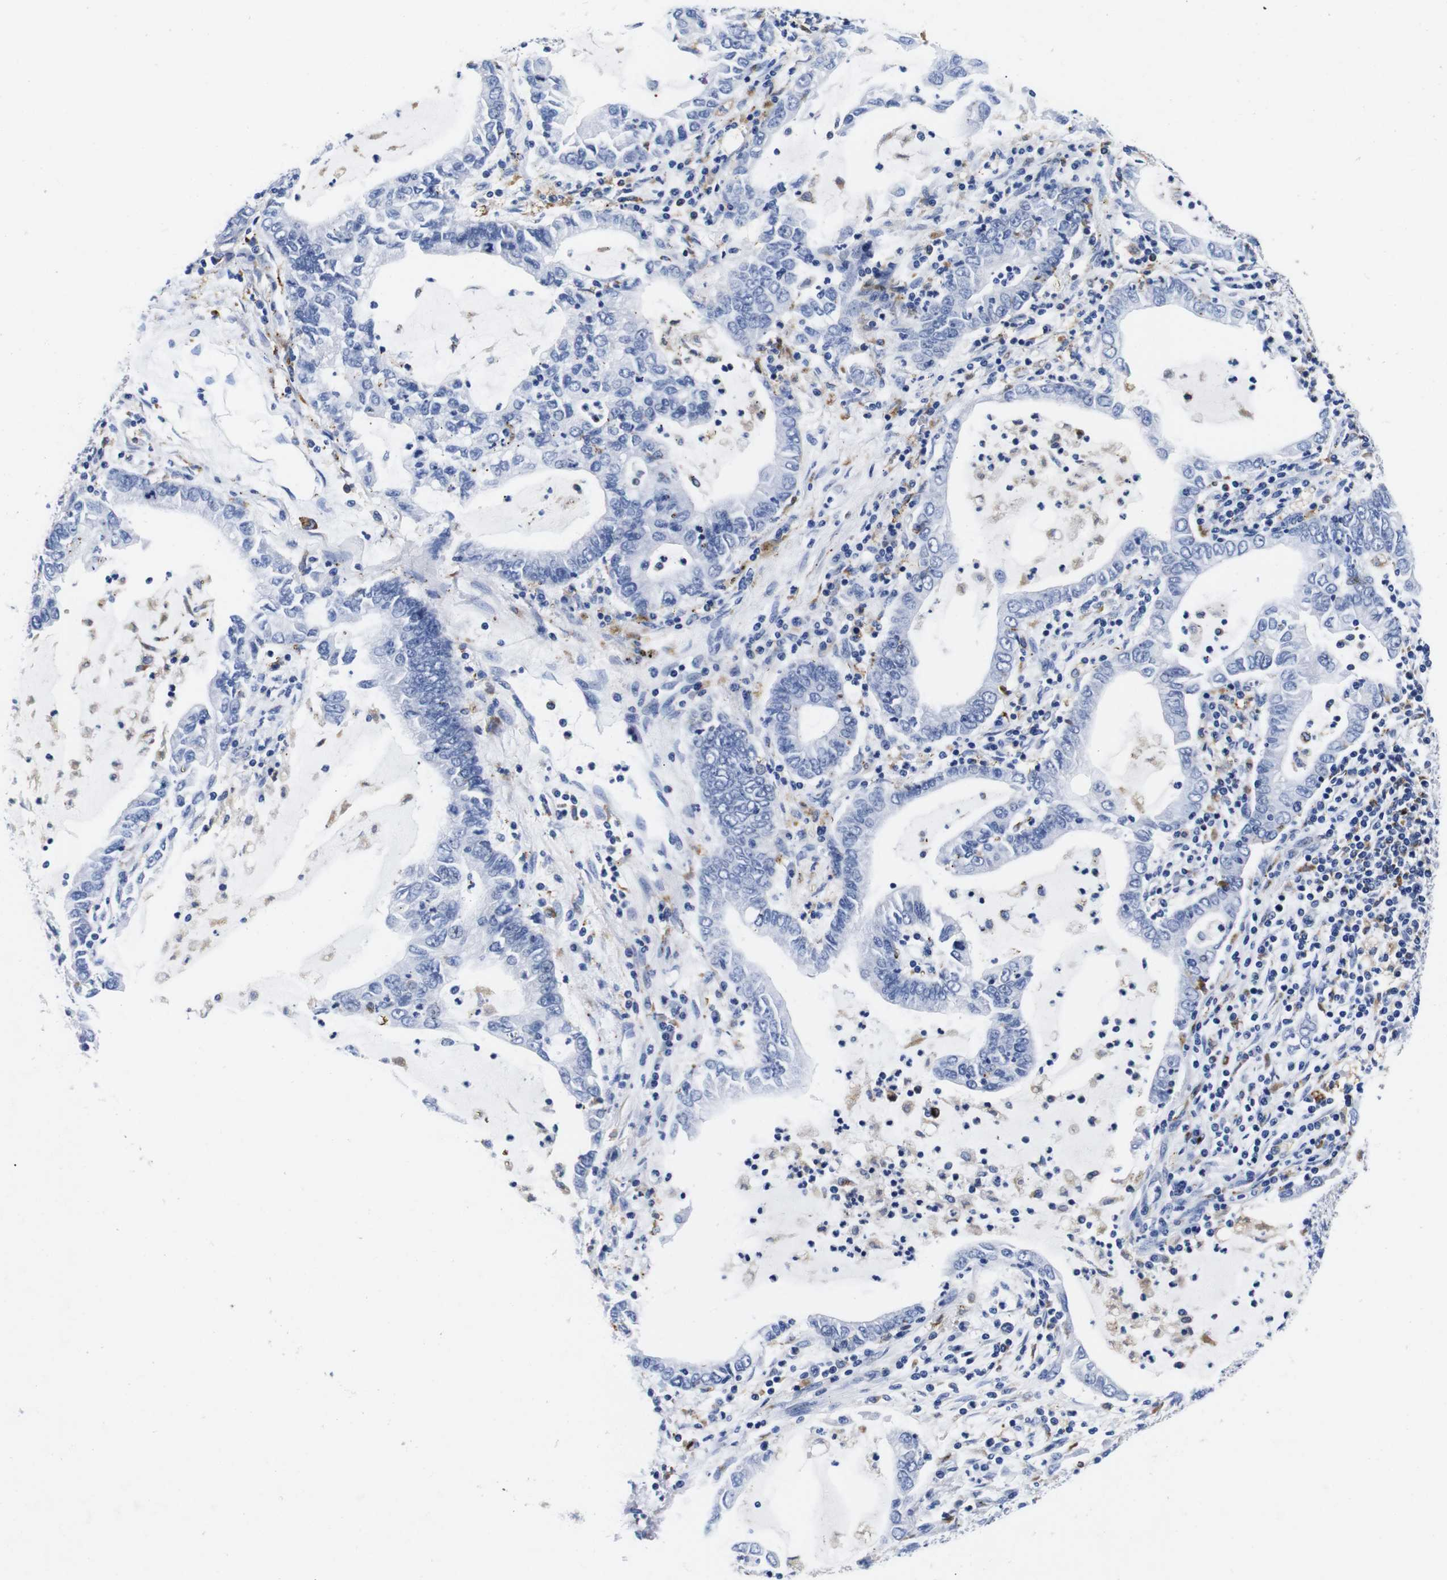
{"staining": {"intensity": "negative", "quantity": "none", "location": "none"}, "tissue": "lung cancer", "cell_type": "Tumor cells", "image_type": "cancer", "snomed": [{"axis": "morphology", "description": "Adenocarcinoma, NOS"}, {"axis": "topography", "description": "Lung"}], "caption": "This photomicrograph is of lung cancer stained with immunohistochemistry to label a protein in brown with the nuclei are counter-stained blue. There is no expression in tumor cells.", "gene": "HLA-DMB", "patient": {"sex": "female", "age": 51}}